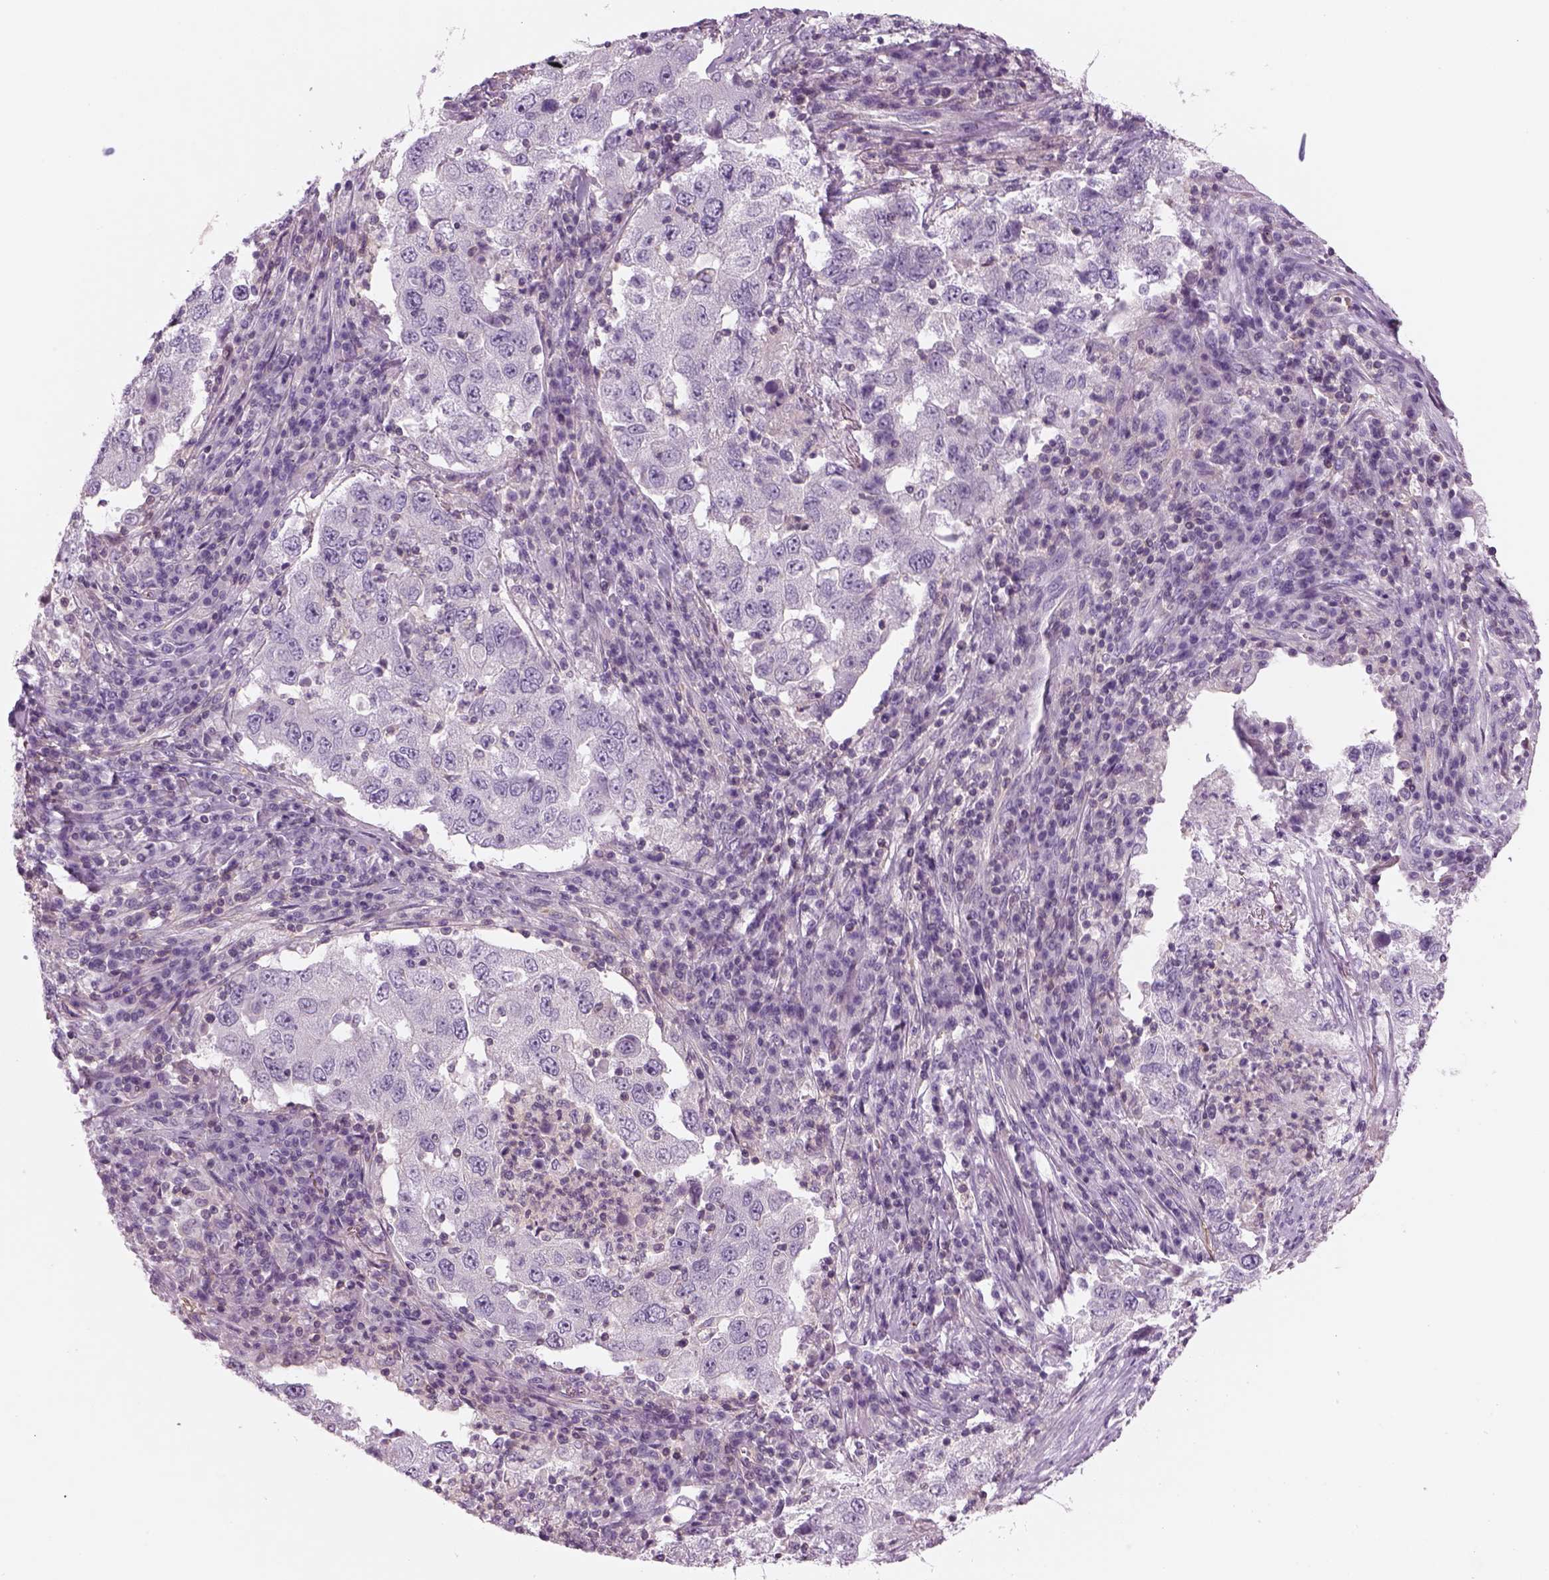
{"staining": {"intensity": "negative", "quantity": "none", "location": "none"}, "tissue": "lung cancer", "cell_type": "Tumor cells", "image_type": "cancer", "snomed": [{"axis": "morphology", "description": "Adenocarcinoma, NOS"}, {"axis": "topography", "description": "Lung"}], "caption": "An immunohistochemistry photomicrograph of lung cancer (adenocarcinoma) is shown. There is no staining in tumor cells of lung cancer (adenocarcinoma). The staining is performed using DAB (3,3'-diaminobenzidine) brown chromogen with nuclei counter-stained in using hematoxylin.", "gene": "SLC1A7", "patient": {"sex": "male", "age": 73}}